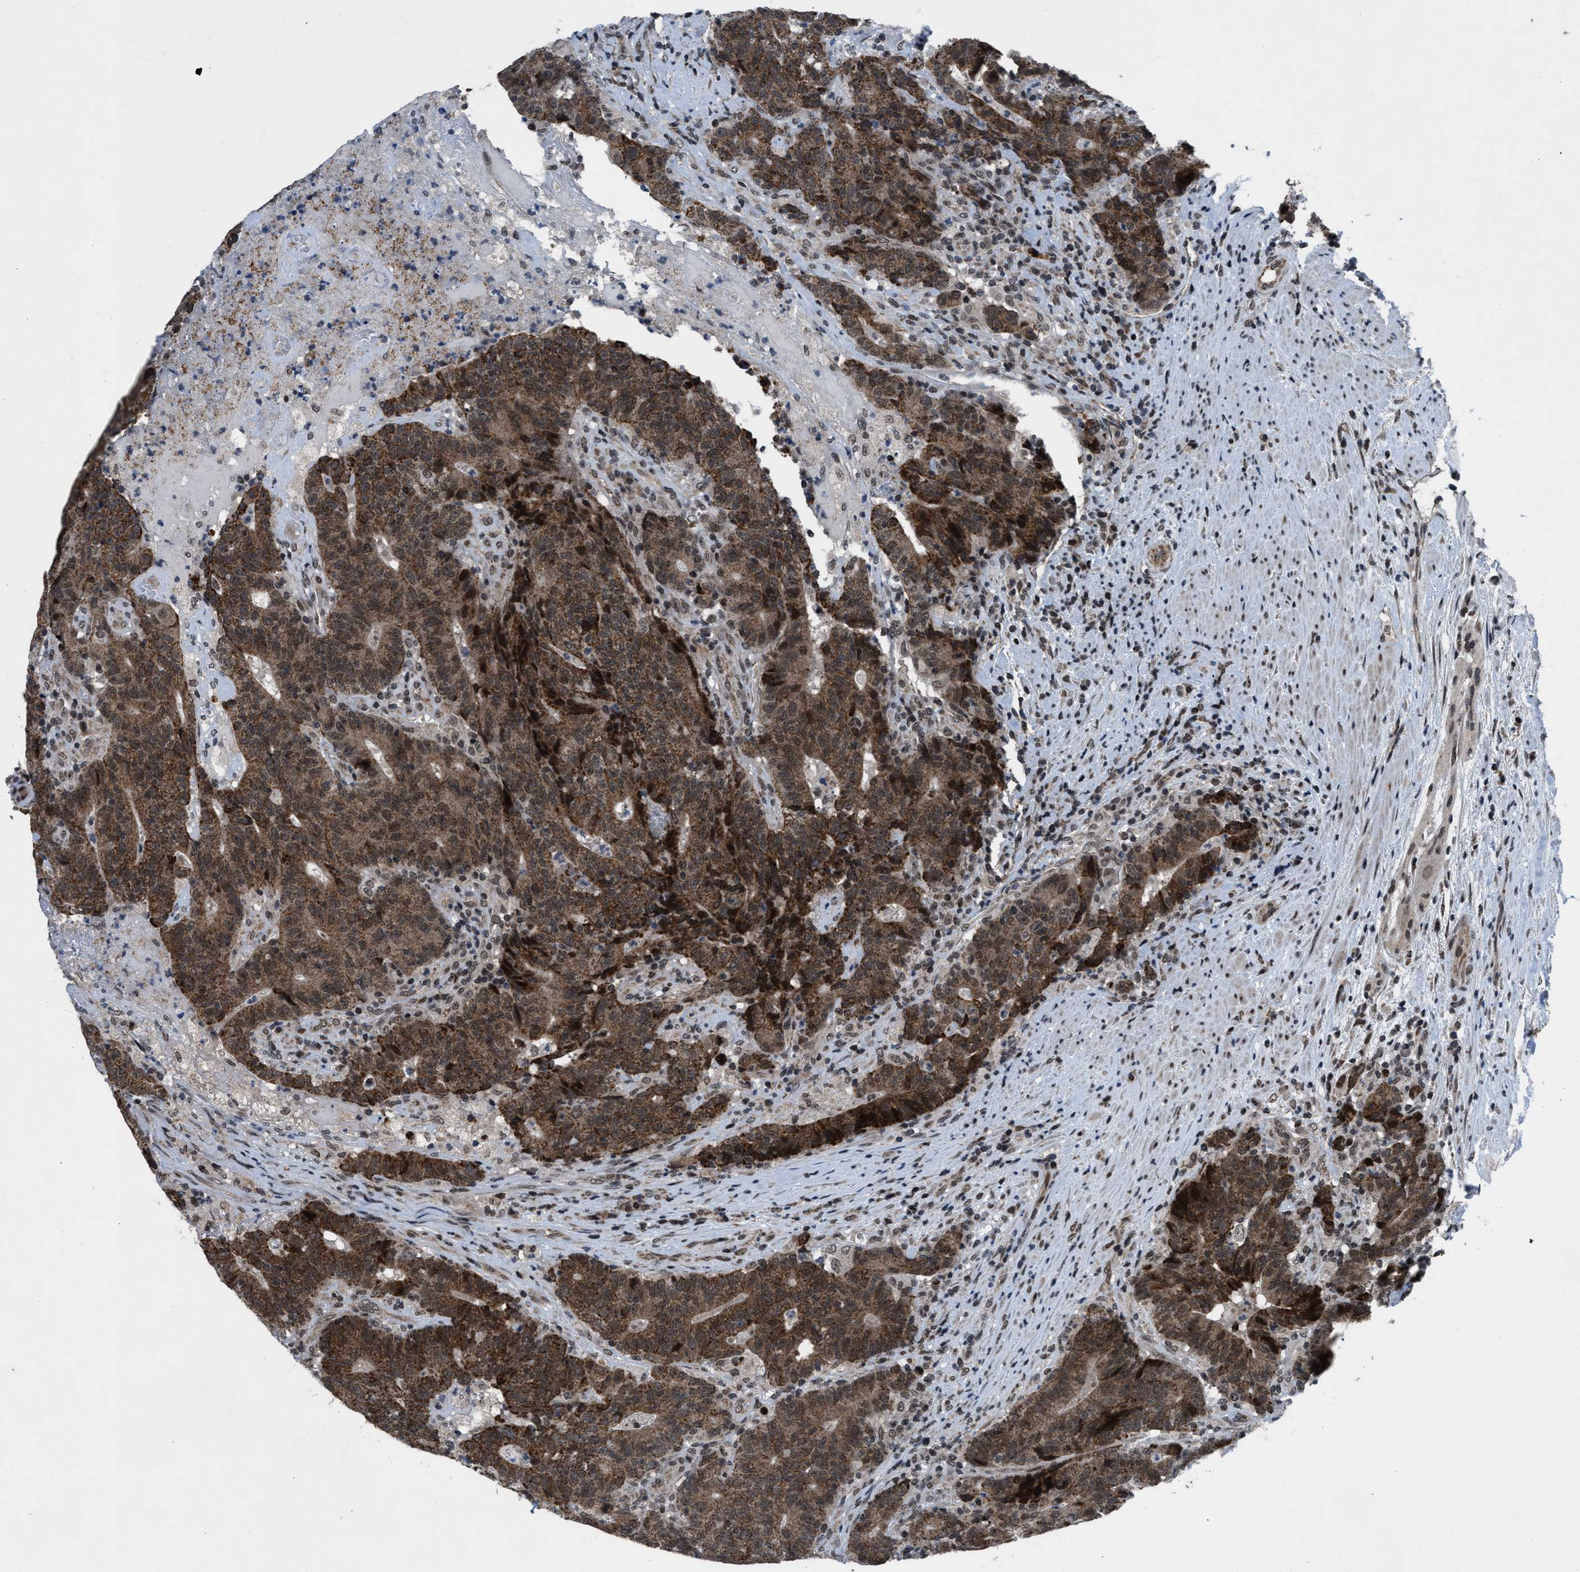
{"staining": {"intensity": "moderate", "quantity": ">75%", "location": "cytoplasmic/membranous,nuclear"}, "tissue": "colorectal cancer", "cell_type": "Tumor cells", "image_type": "cancer", "snomed": [{"axis": "morphology", "description": "Normal tissue, NOS"}, {"axis": "morphology", "description": "Adenocarcinoma, NOS"}, {"axis": "topography", "description": "Colon"}], "caption": "Colorectal adenocarcinoma tissue shows moderate cytoplasmic/membranous and nuclear expression in approximately >75% of tumor cells The protein is shown in brown color, while the nuclei are stained blue.", "gene": "ZNHIT1", "patient": {"sex": "female", "age": 75}}